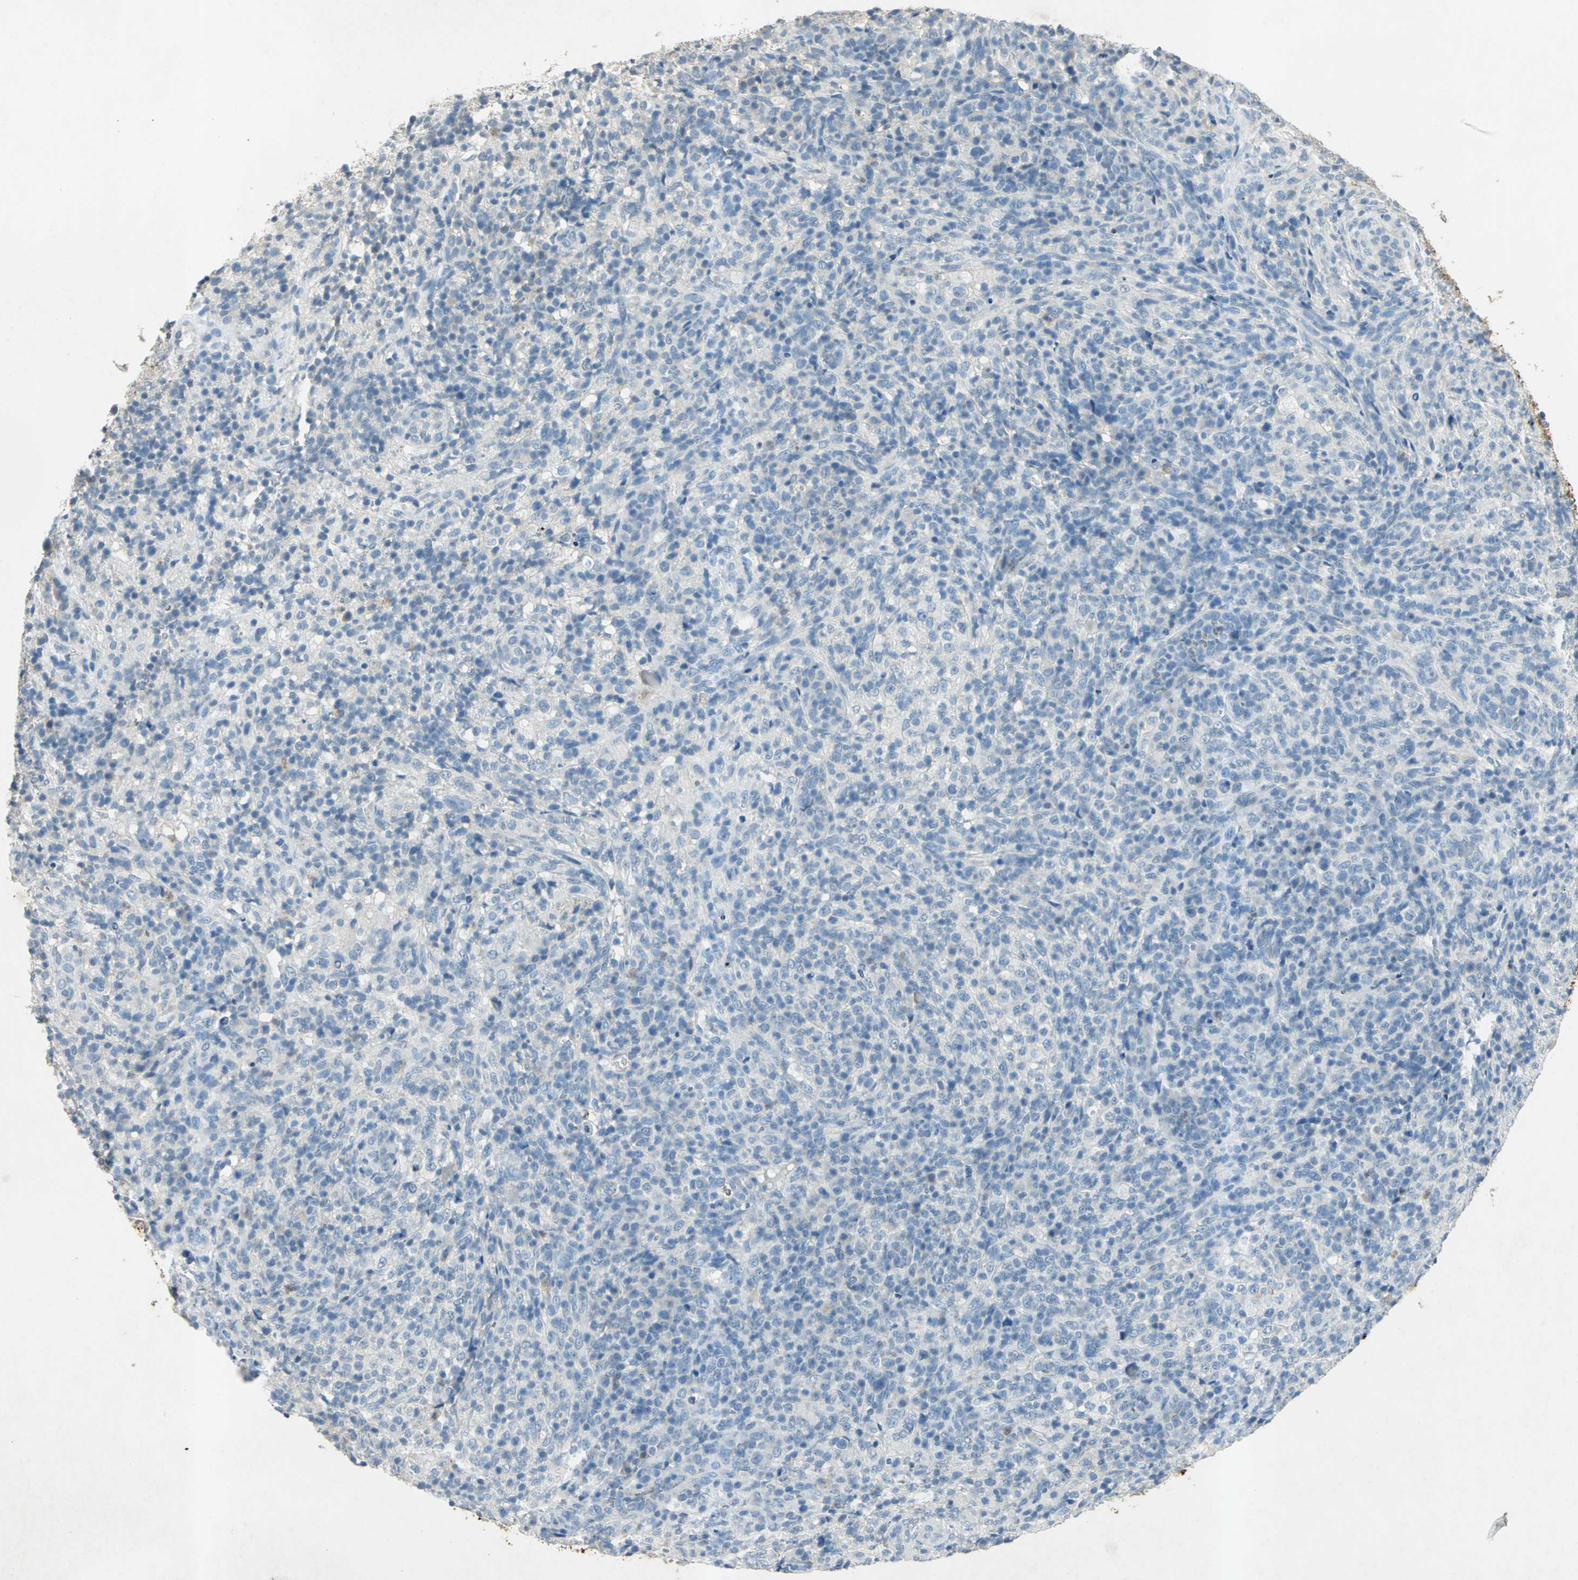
{"staining": {"intensity": "negative", "quantity": "none", "location": "none"}, "tissue": "lymphoma", "cell_type": "Tumor cells", "image_type": "cancer", "snomed": [{"axis": "morphology", "description": "Malignant lymphoma, non-Hodgkin's type, High grade"}, {"axis": "topography", "description": "Lymph node"}], "caption": "Tumor cells show no significant protein staining in malignant lymphoma, non-Hodgkin's type (high-grade).", "gene": "CAMK2B", "patient": {"sex": "female", "age": 76}}